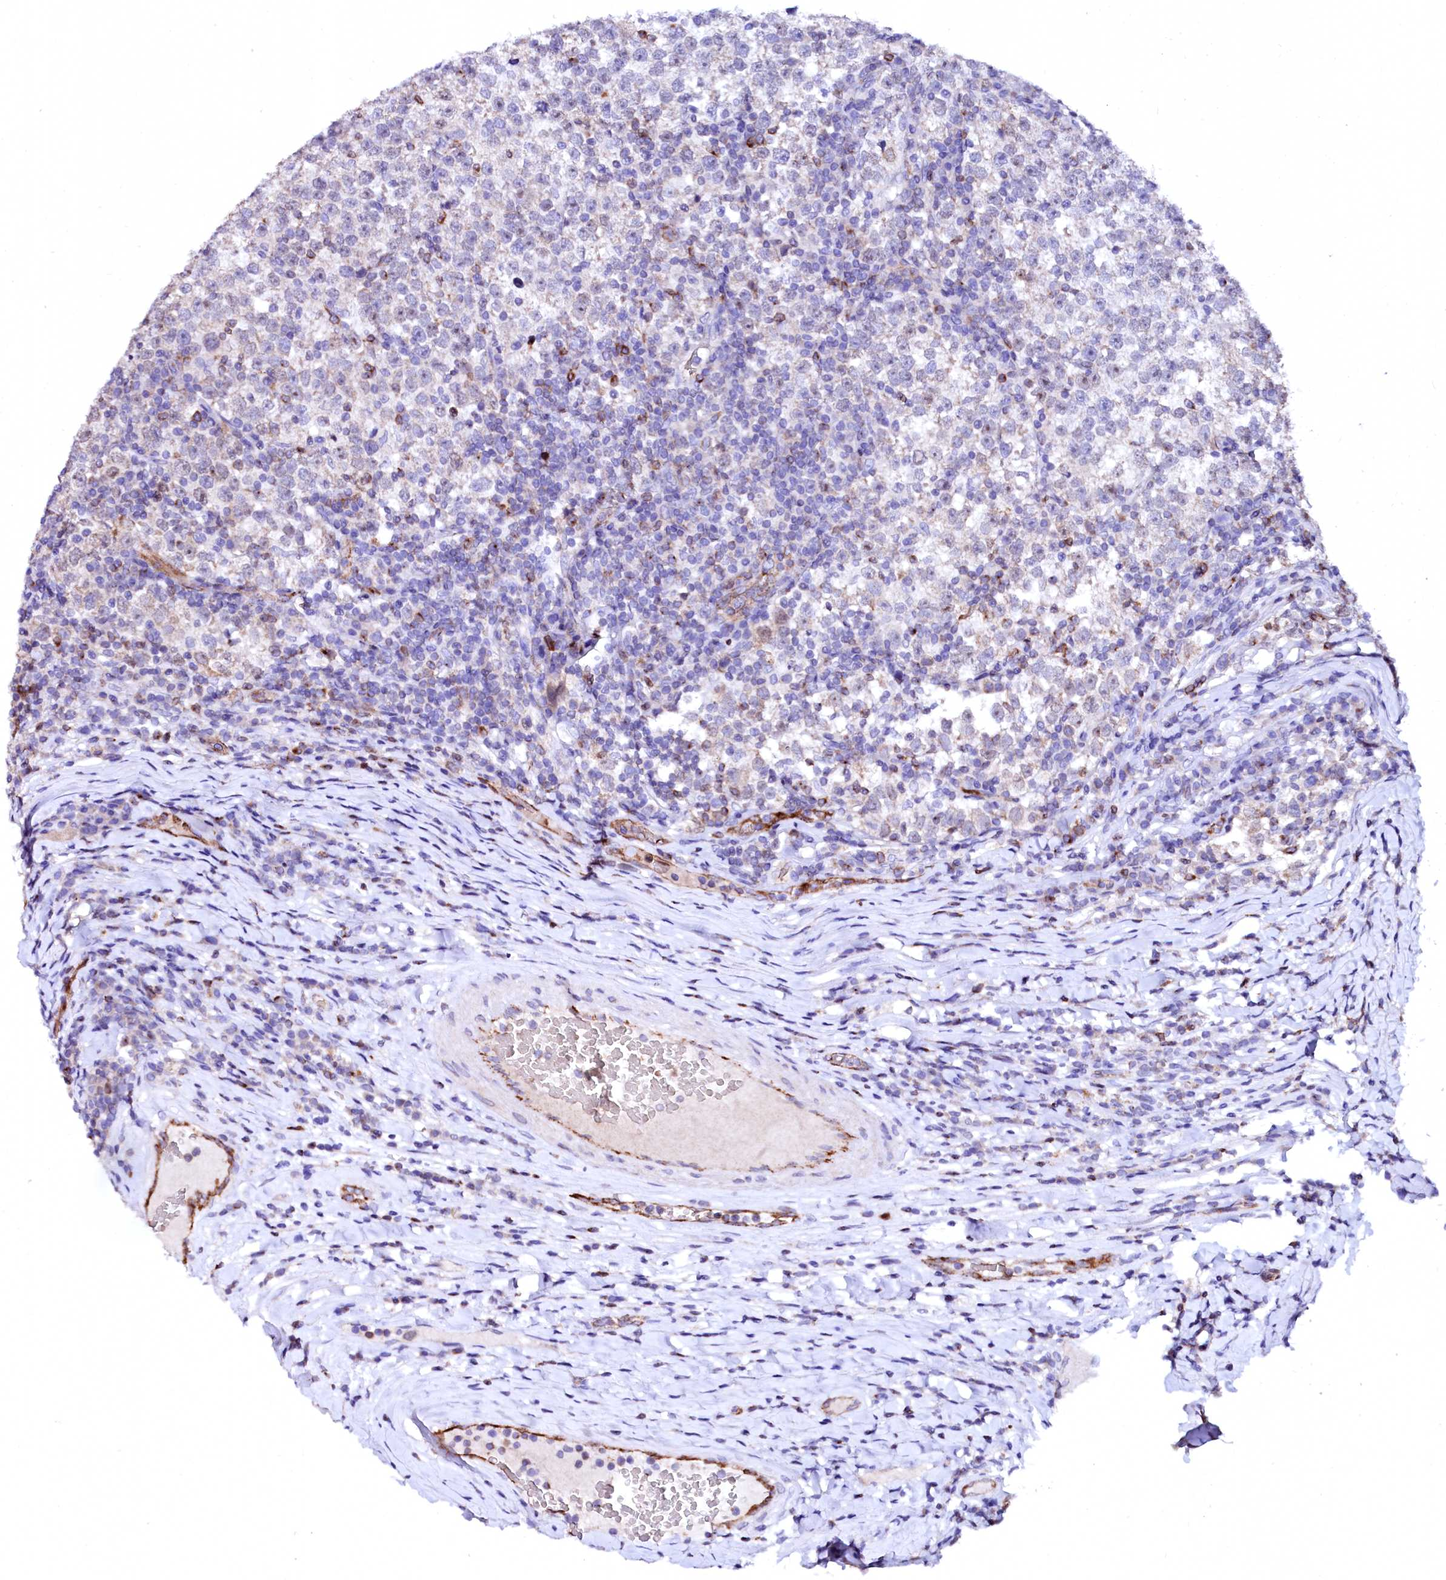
{"staining": {"intensity": "weak", "quantity": "<25%", "location": "cytoplasmic/membranous"}, "tissue": "testis cancer", "cell_type": "Tumor cells", "image_type": "cancer", "snomed": [{"axis": "morphology", "description": "Normal tissue, NOS"}, {"axis": "morphology", "description": "Seminoma, NOS"}, {"axis": "topography", "description": "Testis"}], "caption": "DAB (3,3'-diaminobenzidine) immunohistochemical staining of testis cancer (seminoma) shows no significant staining in tumor cells. The staining is performed using DAB brown chromogen with nuclei counter-stained in using hematoxylin.", "gene": "RAB27A", "patient": {"sex": "male", "age": 43}}